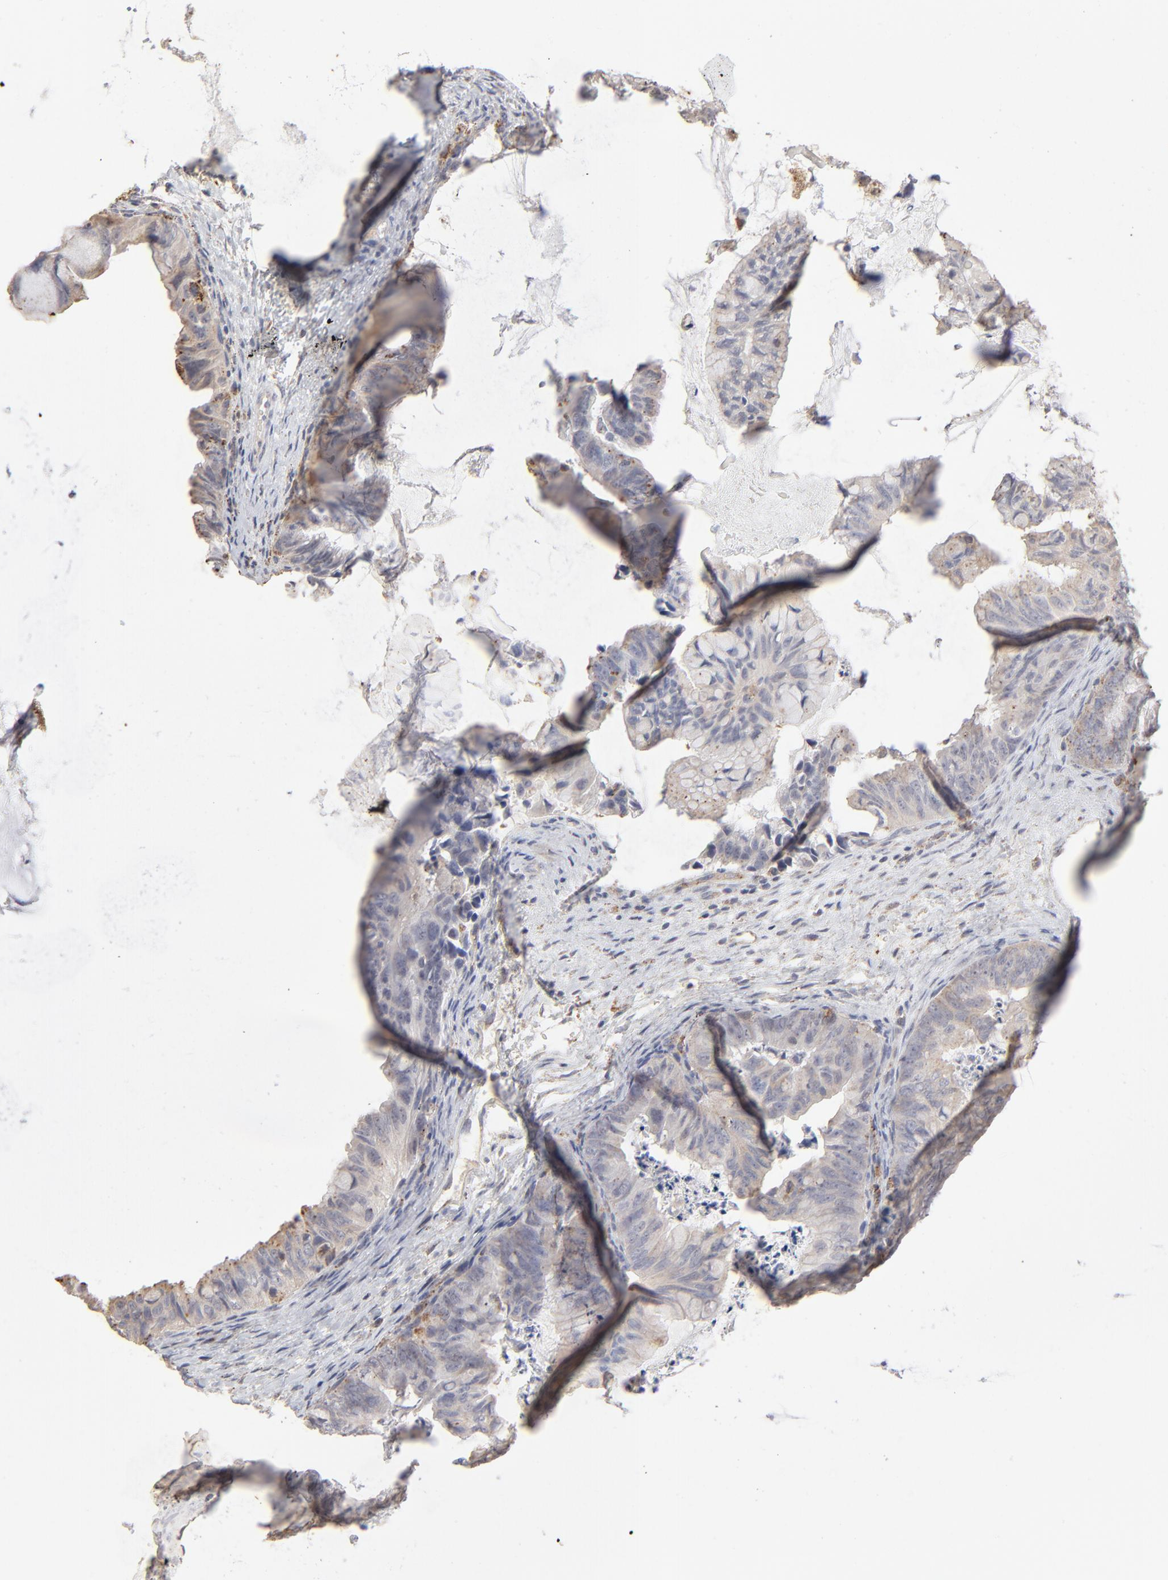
{"staining": {"intensity": "weak", "quantity": ">75%", "location": "cytoplasmic/membranous"}, "tissue": "ovarian cancer", "cell_type": "Tumor cells", "image_type": "cancer", "snomed": [{"axis": "morphology", "description": "Cystadenocarcinoma, mucinous, NOS"}, {"axis": "topography", "description": "Ovary"}], "caption": "Ovarian mucinous cystadenocarcinoma stained for a protein (brown) exhibits weak cytoplasmic/membranous positive expression in approximately >75% of tumor cells.", "gene": "POMT2", "patient": {"sex": "female", "age": 36}}